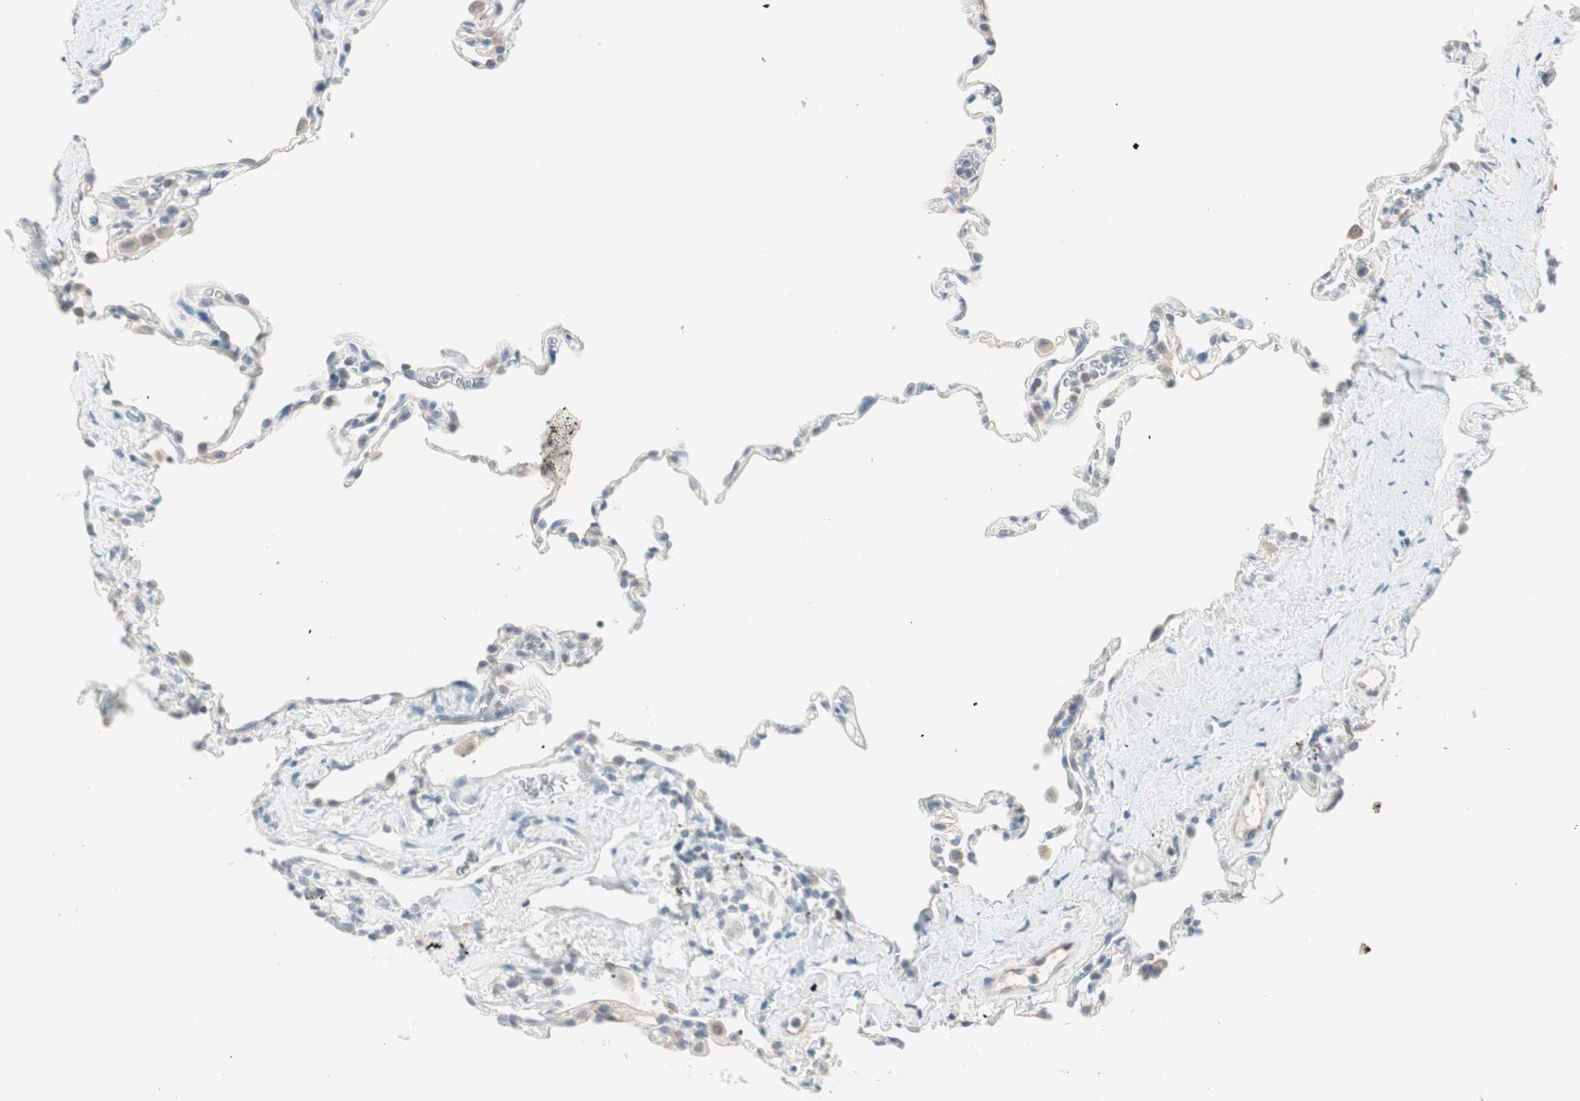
{"staining": {"intensity": "negative", "quantity": "none", "location": "none"}, "tissue": "lung", "cell_type": "Alveolar cells", "image_type": "normal", "snomed": [{"axis": "morphology", "description": "Normal tissue, NOS"}, {"axis": "topography", "description": "Lung"}], "caption": "DAB (3,3'-diaminobenzidine) immunohistochemical staining of benign lung demonstrates no significant positivity in alveolar cells.", "gene": "GNAO1", "patient": {"sex": "male", "age": 59}}